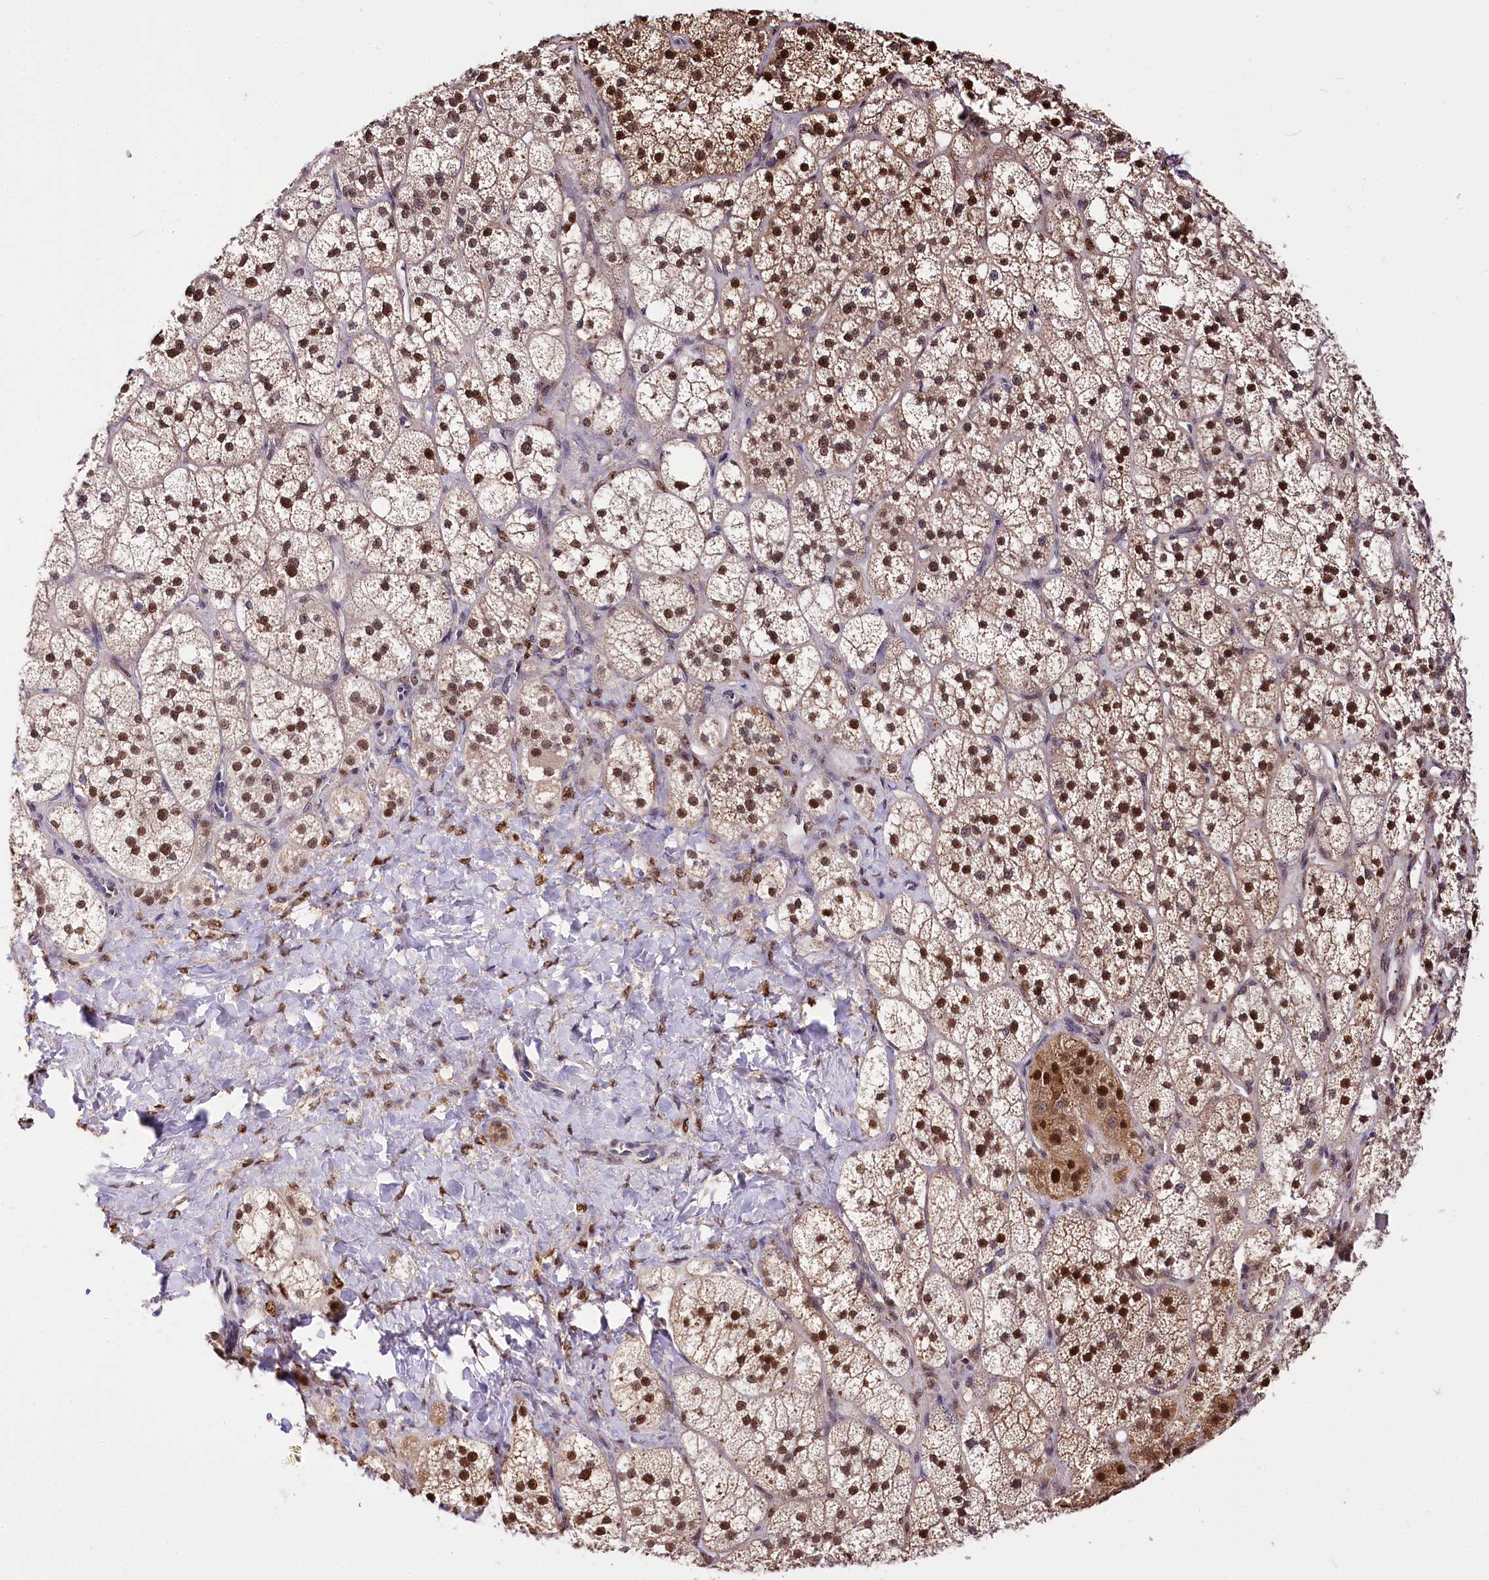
{"staining": {"intensity": "strong", "quantity": ">75%", "location": "nuclear"}, "tissue": "adrenal gland", "cell_type": "Glandular cells", "image_type": "normal", "snomed": [{"axis": "morphology", "description": "Normal tissue, NOS"}, {"axis": "topography", "description": "Adrenal gland"}], "caption": "Strong nuclear staining for a protein is seen in approximately >75% of glandular cells of normal adrenal gland using immunohistochemistry (IHC).", "gene": "GNL3L", "patient": {"sex": "male", "age": 61}}